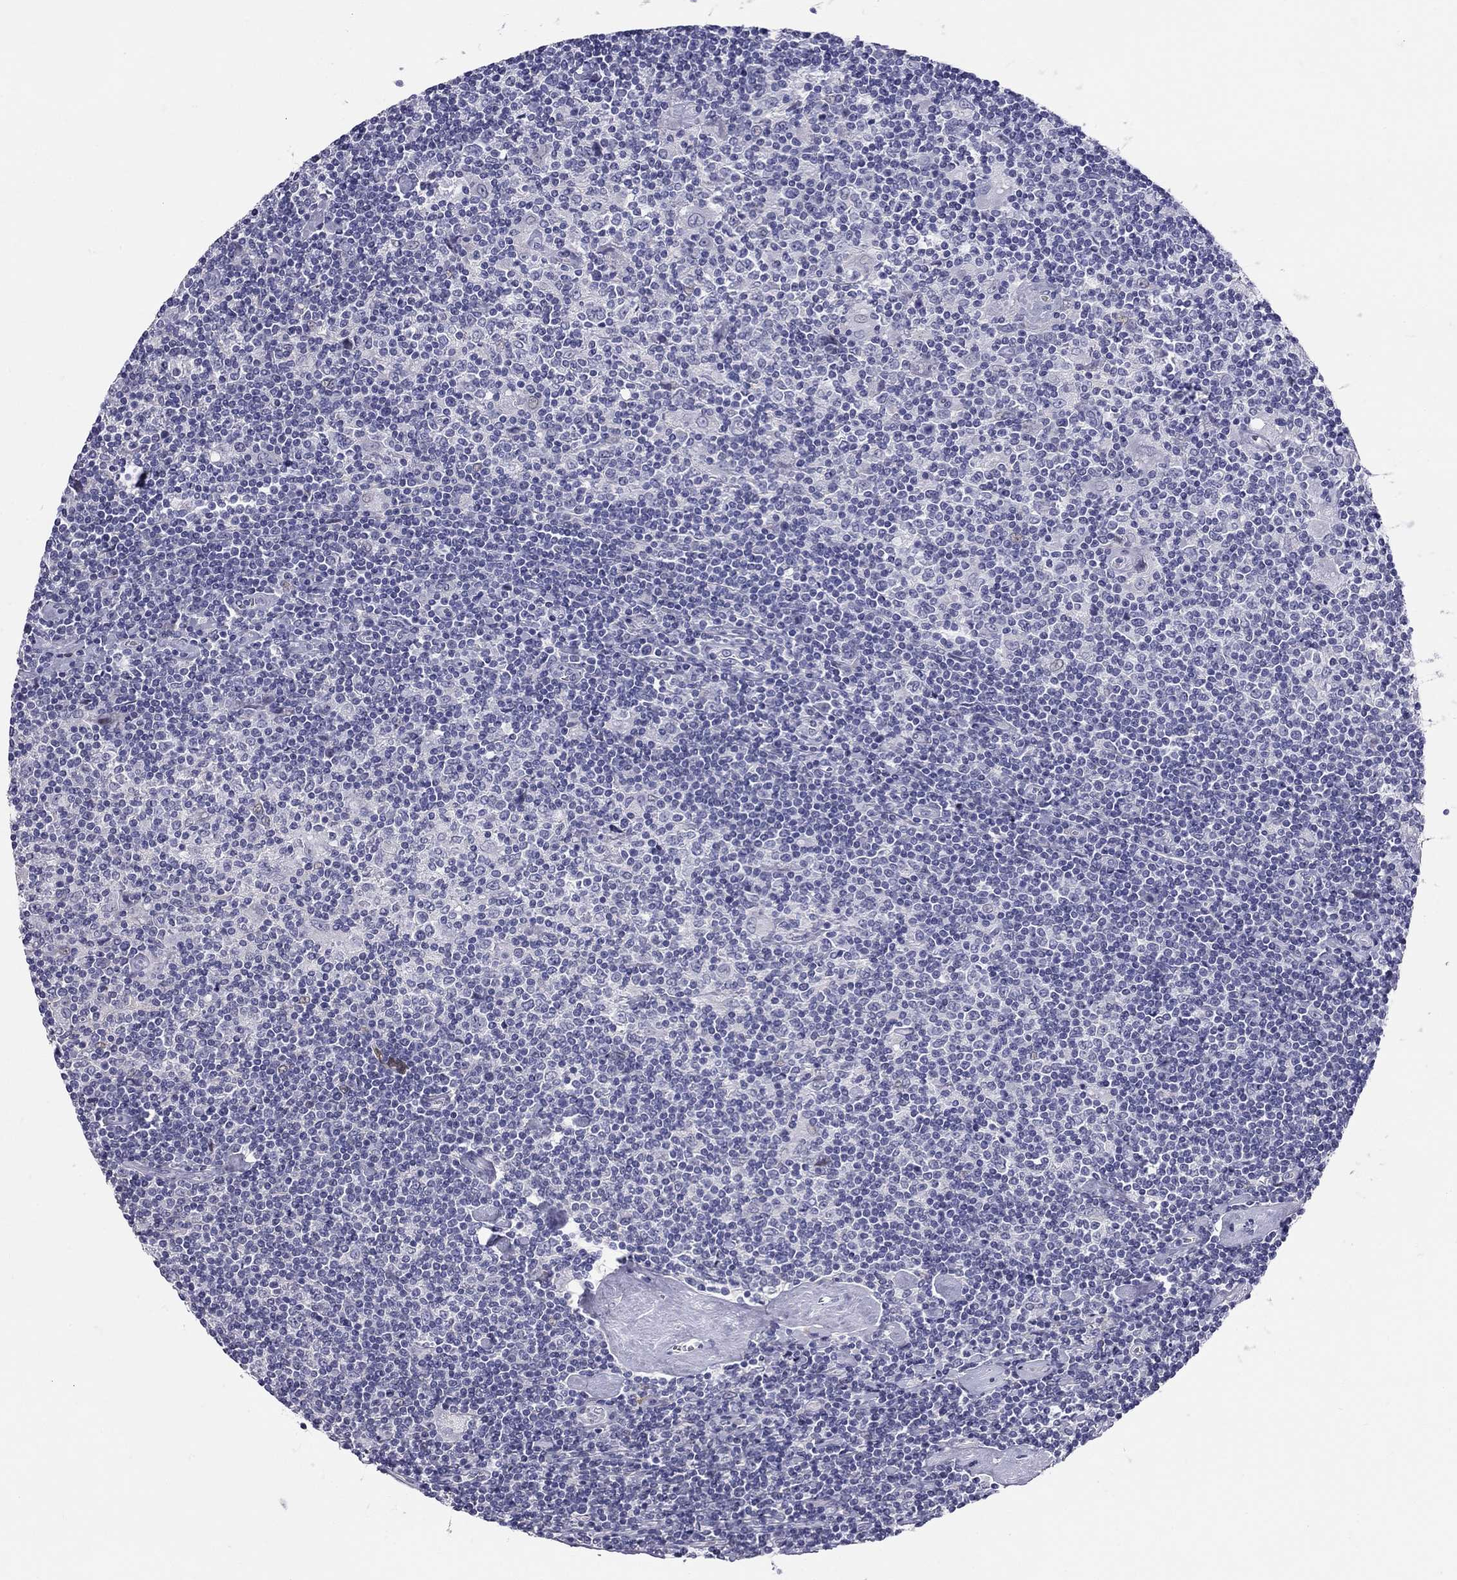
{"staining": {"intensity": "negative", "quantity": "none", "location": "none"}, "tissue": "lymphoma", "cell_type": "Tumor cells", "image_type": "cancer", "snomed": [{"axis": "morphology", "description": "Hodgkin's disease, NOS"}, {"axis": "topography", "description": "Lymph node"}], "caption": "IHC micrograph of Hodgkin's disease stained for a protein (brown), which displays no staining in tumor cells.", "gene": "C8orf88", "patient": {"sex": "male", "age": 40}}